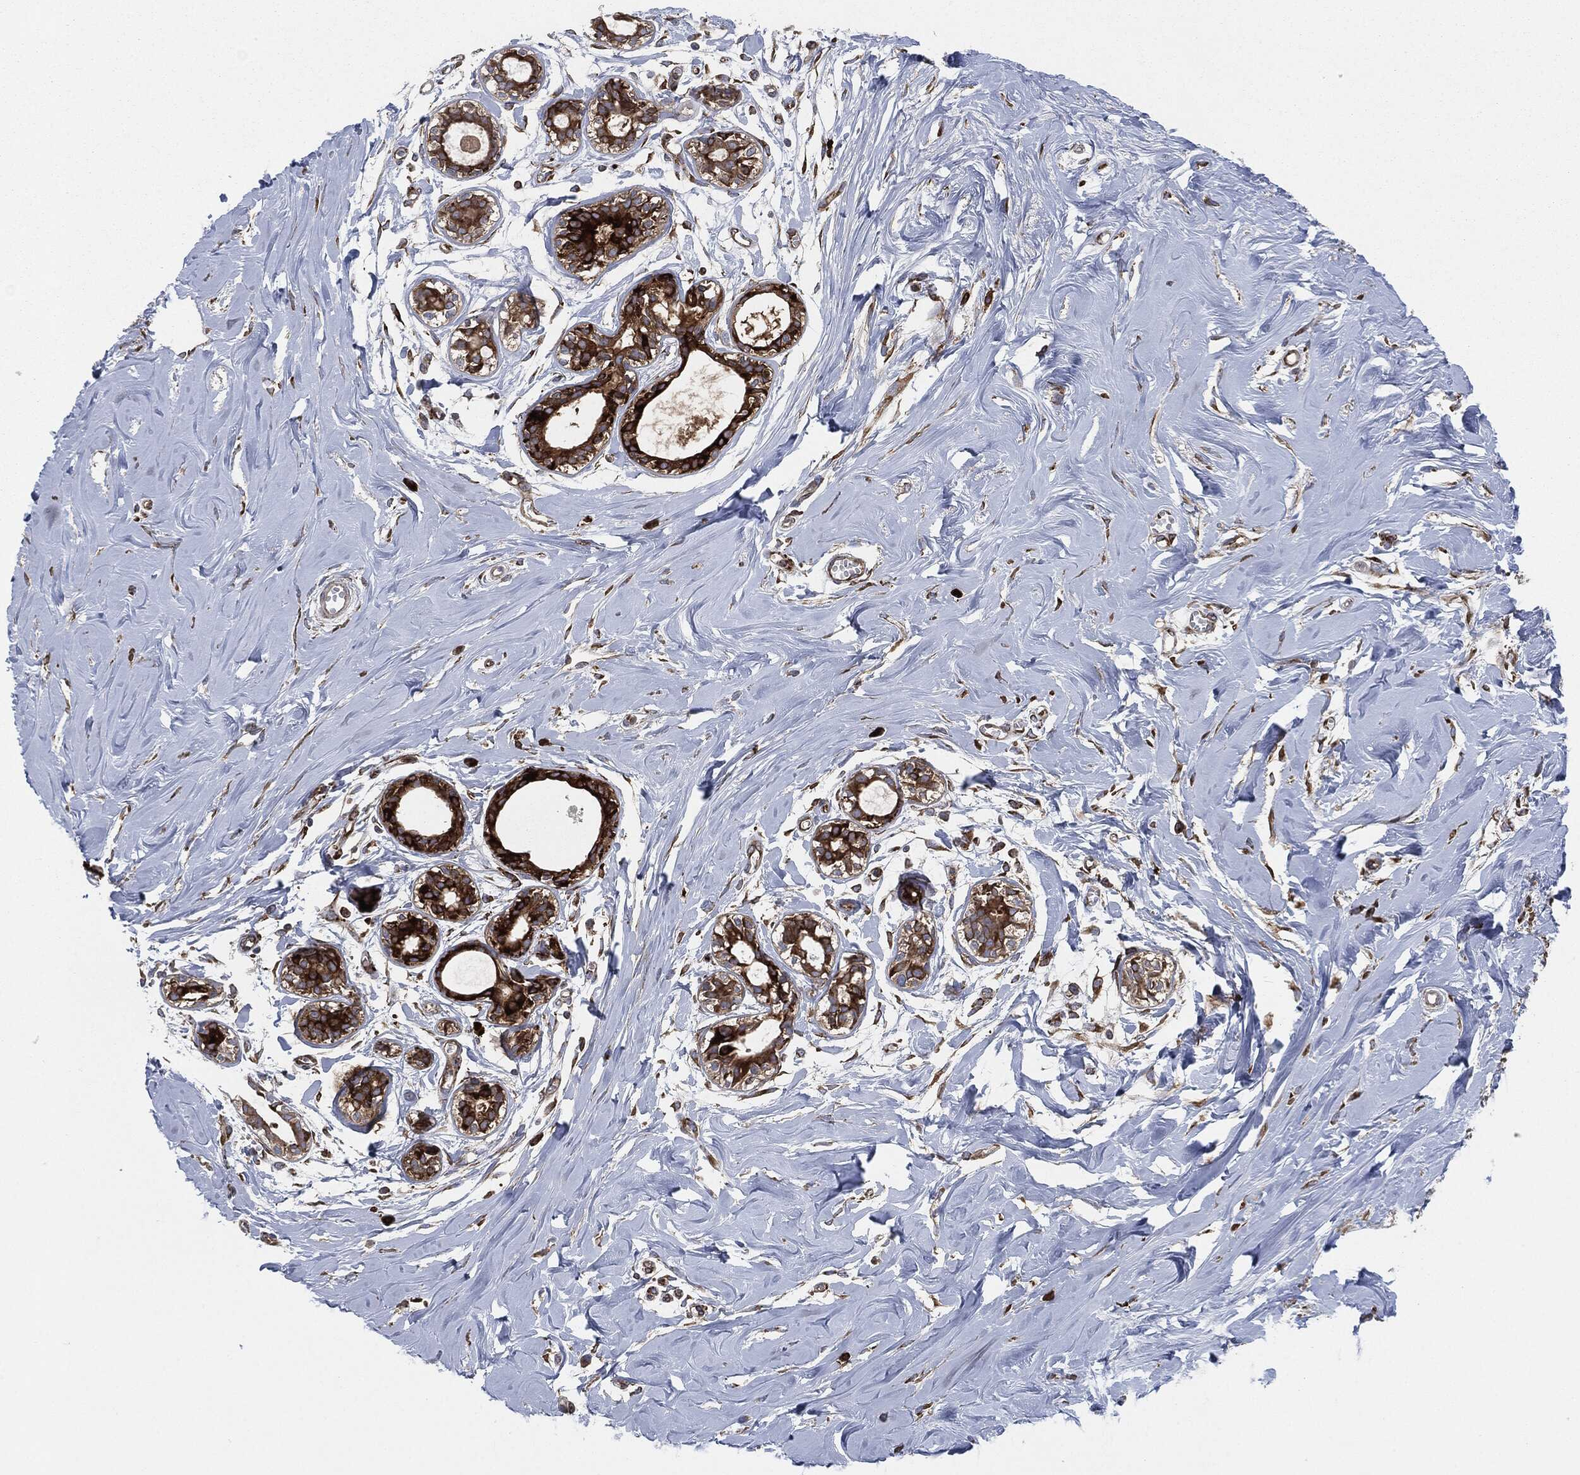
{"staining": {"intensity": "moderate", "quantity": "<25%", "location": "cytoplasmic/membranous"}, "tissue": "soft tissue", "cell_type": "Fibroblasts", "image_type": "normal", "snomed": [{"axis": "morphology", "description": "Normal tissue, NOS"}, {"axis": "topography", "description": "Breast"}], "caption": "The immunohistochemical stain labels moderate cytoplasmic/membranous expression in fibroblasts of unremarkable soft tissue. The staining was performed using DAB (3,3'-diaminobenzidine) to visualize the protein expression in brown, while the nuclei were stained in blue with hematoxylin (Magnification: 20x).", "gene": "CALR", "patient": {"sex": "female", "age": 49}}